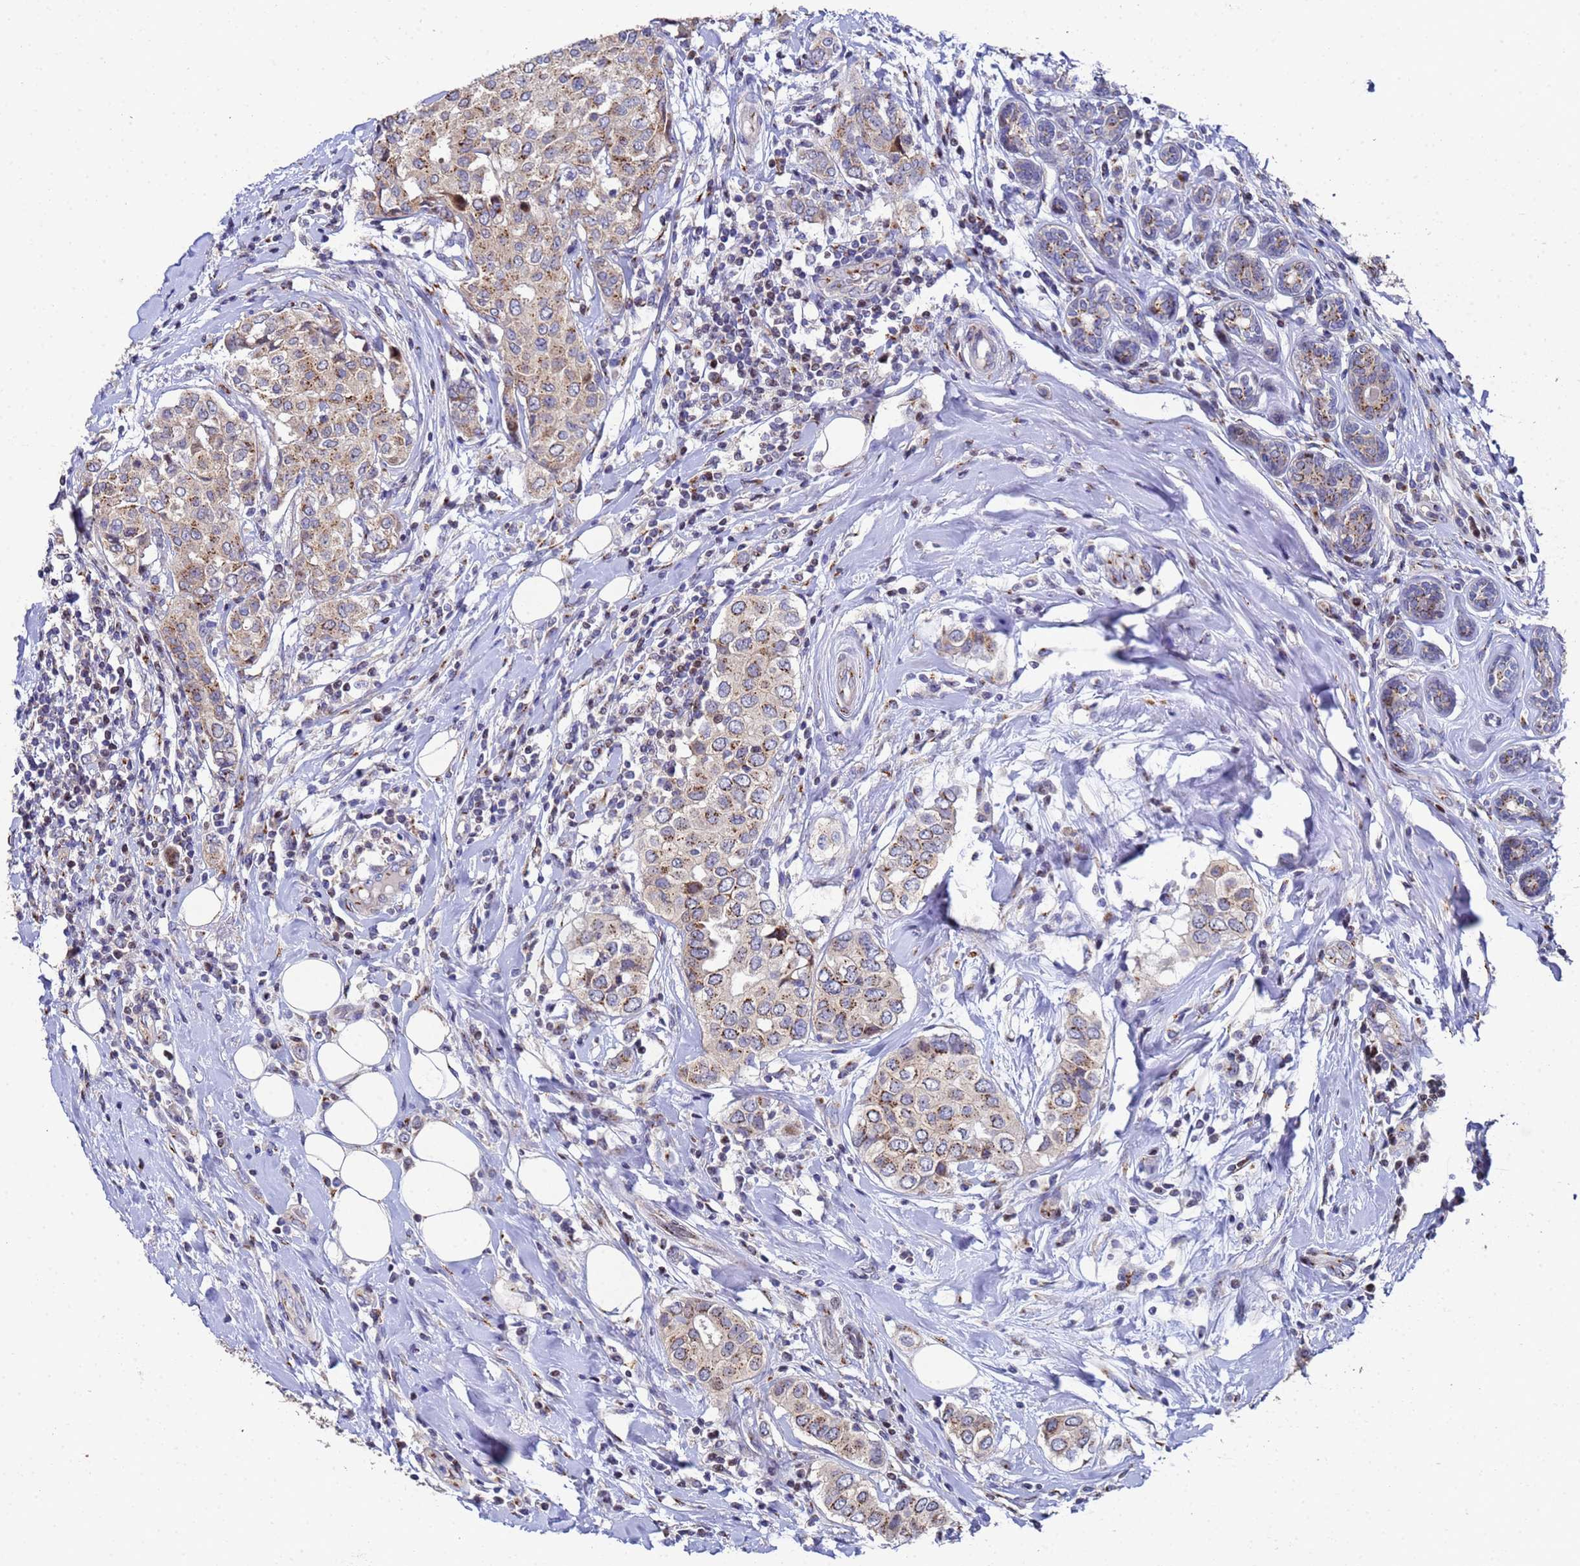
{"staining": {"intensity": "weak", "quantity": ">75%", "location": "cytoplasmic/membranous"}, "tissue": "breast cancer", "cell_type": "Tumor cells", "image_type": "cancer", "snomed": [{"axis": "morphology", "description": "Lobular carcinoma"}, {"axis": "topography", "description": "Breast"}], "caption": "Brown immunohistochemical staining in human breast cancer (lobular carcinoma) reveals weak cytoplasmic/membranous positivity in approximately >75% of tumor cells.", "gene": "NSUN6", "patient": {"sex": "female", "age": 51}}